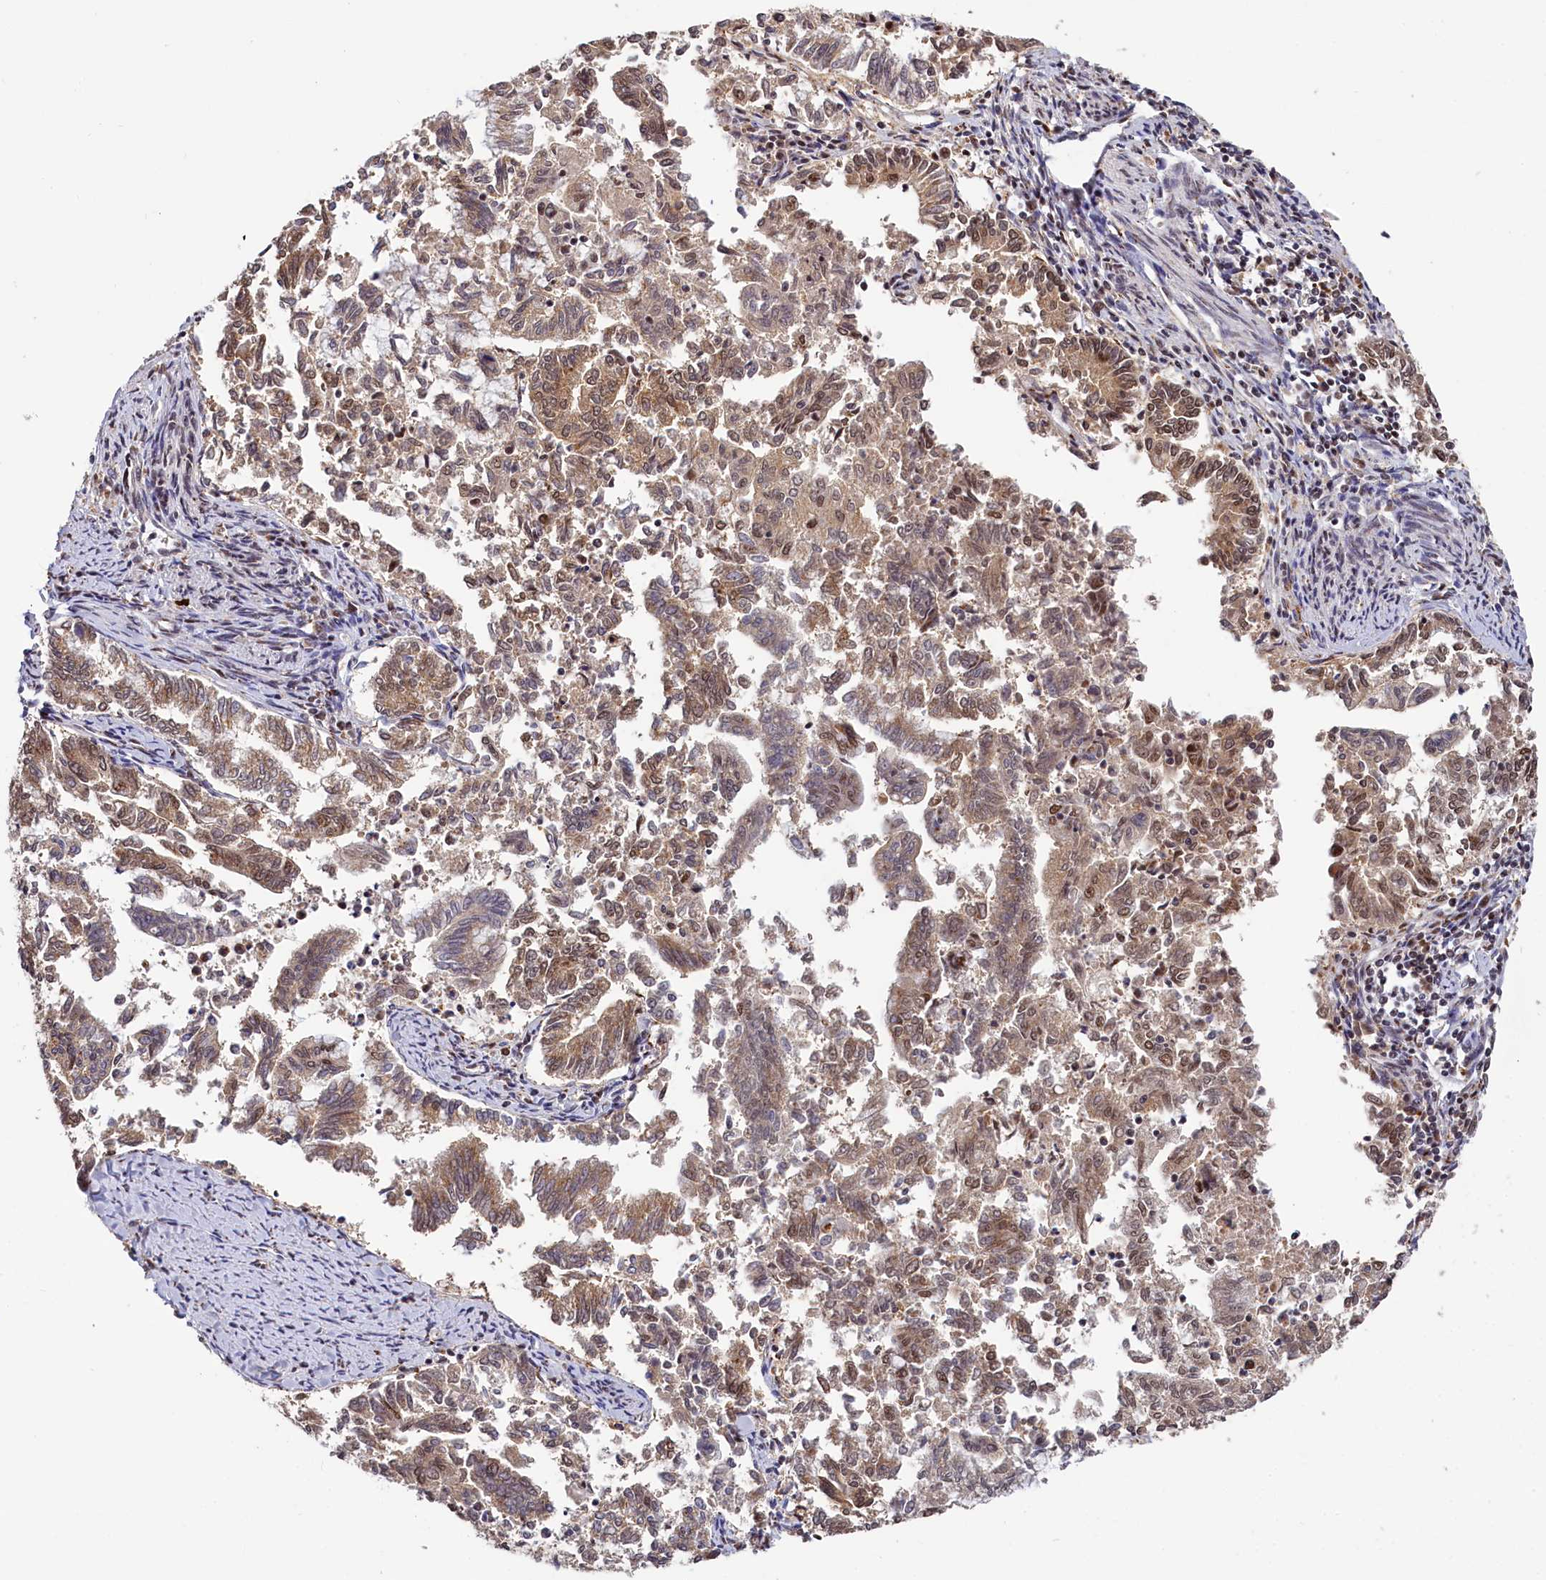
{"staining": {"intensity": "moderate", "quantity": ">75%", "location": "cytoplasmic/membranous,nuclear"}, "tissue": "endometrial cancer", "cell_type": "Tumor cells", "image_type": "cancer", "snomed": [{"axis": "morphology", "description": "Adenocarcinoma, NOS"}, {"axis": "topography", "description": "Endometrium"}], "caption": "About >75% of tumor cells in endometrial adenocarcinoma demonstrate moderate cytoplasmic/membranous and nuclear protein expression as visualized by brown immunohistochemical staining.", "gene": "PPHLN1", "patient": {"sex": "female", "age": 79}}